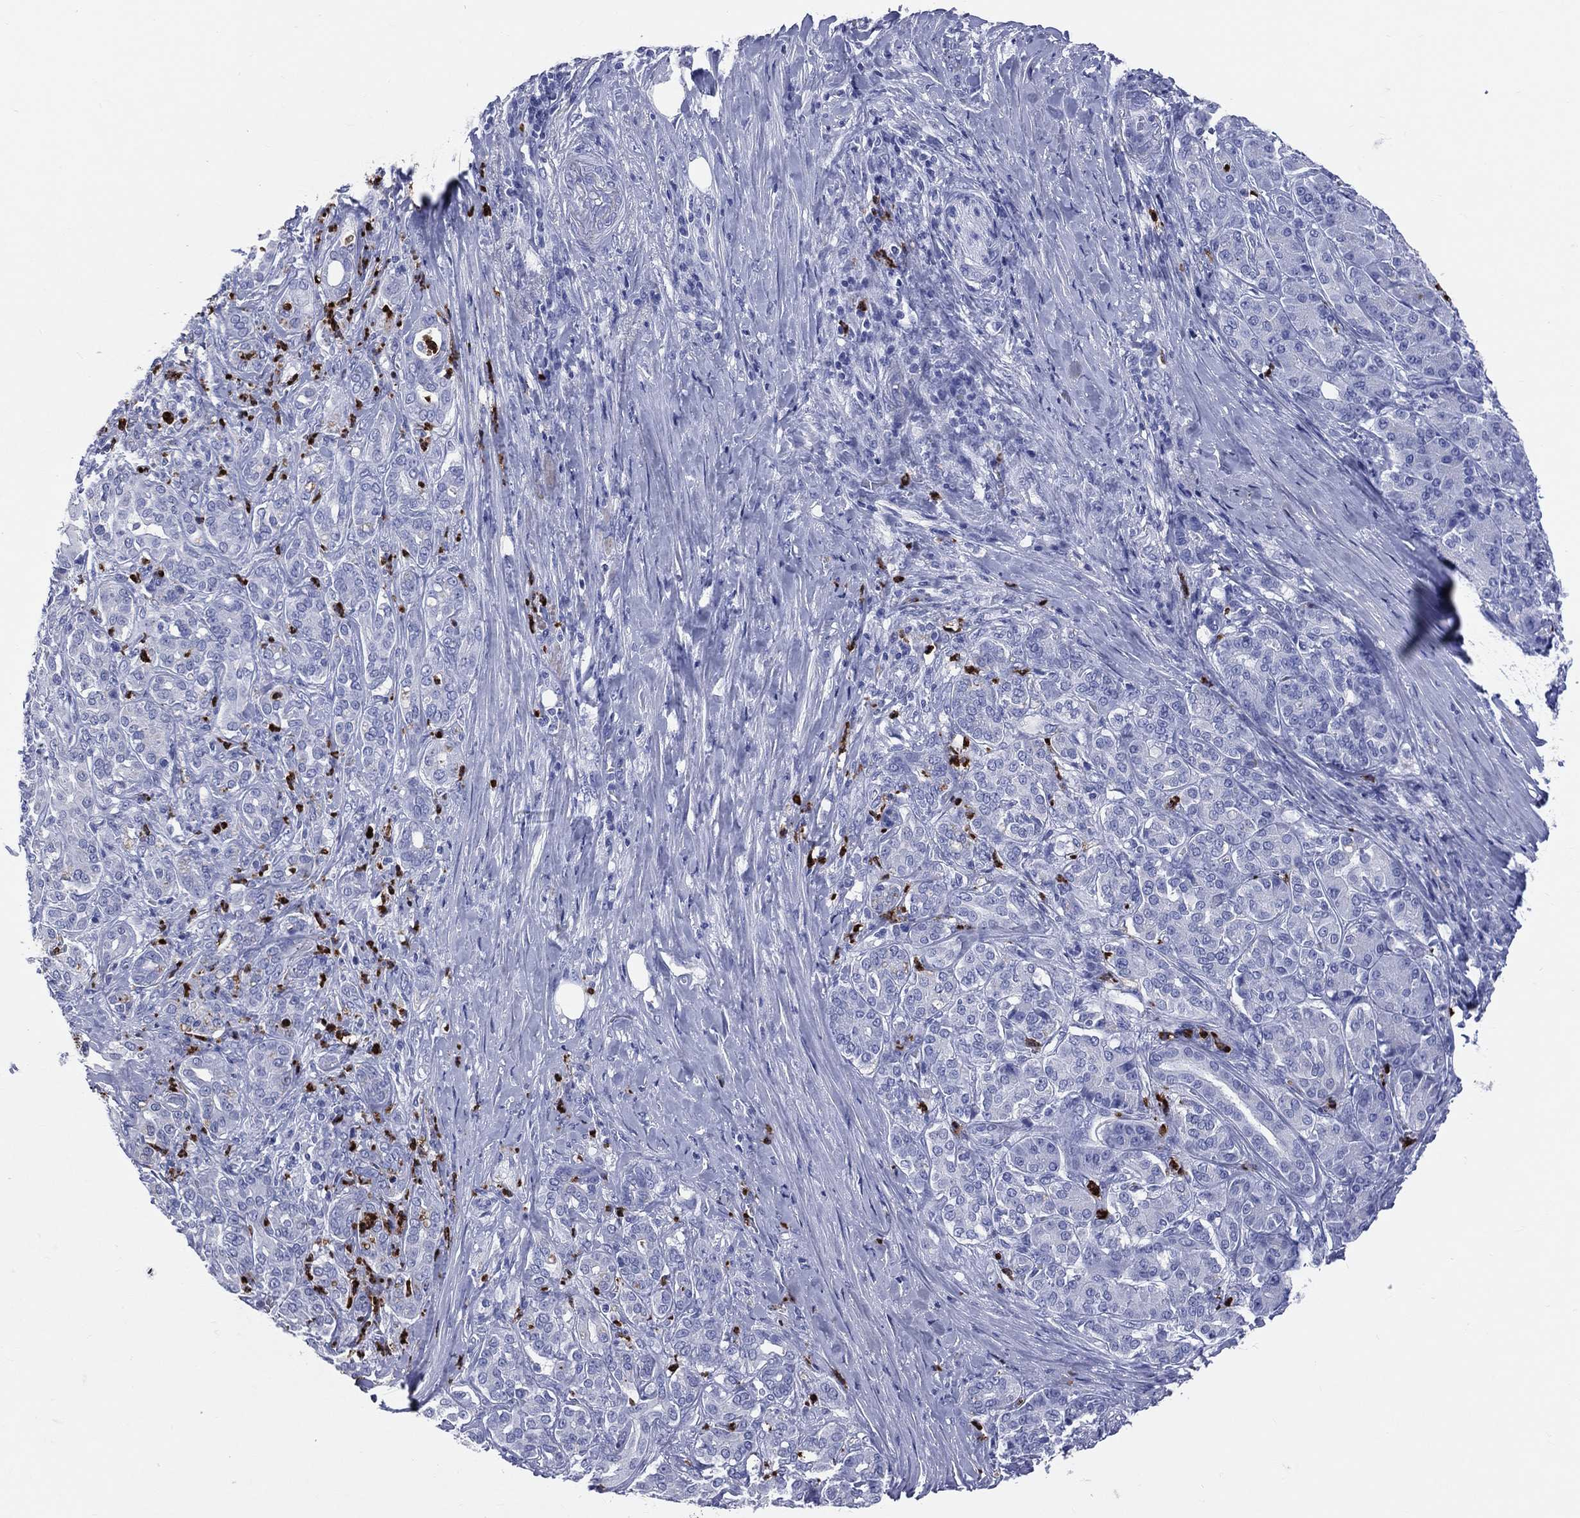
{"staining": {"intensity": "negative", "quantity": "none", "location": "none"}, "tissue": "pancreatic cancer", "cell_type": "Tumor cells", "image_type": "cancer", "snomed": [{"axis": "morphology", "description": "Normal tissue, NOS"}, {"axis": "morphology", "description": "Inflammation, NOS"}, {"axis": "morphology", "description": "Adenocarcinoma, NOS"}, {"axis": "topography", "description": "Pancreas"}], "caption": "The photomicrograph reveals no staining of tumor cells in pancreatic cancer (adenocarcinoma).", "gene": "PGLYRP1", "patient": {"sex": "male", "age": 57}}